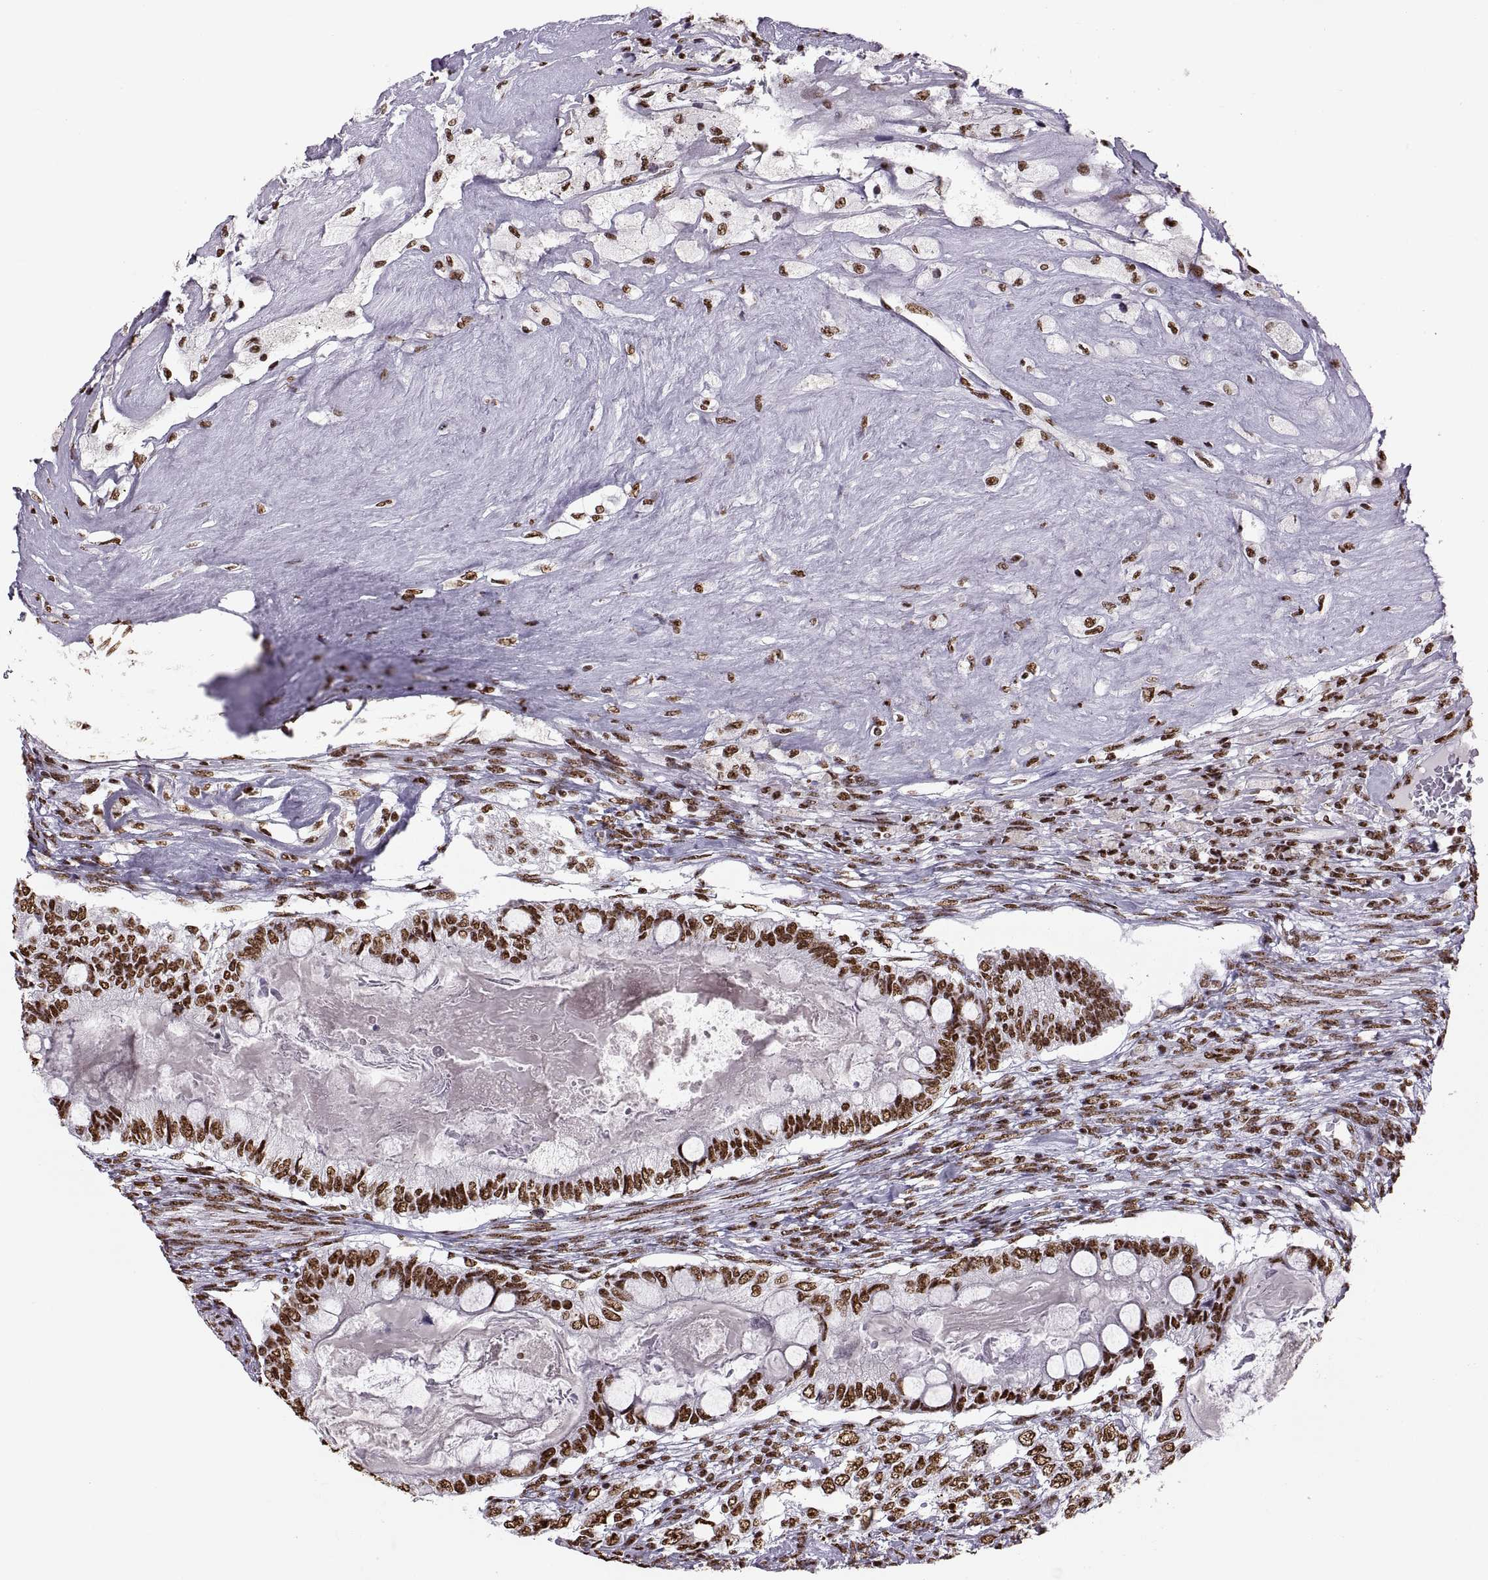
{"staining": {"intensity": "strong", "quantity": ">75%", "location": "nuclear"}, "tissue": "testis cancer", "cell_type": "Tumor cells", "image_type": "cancer", "snomed": [{"axis": "morphology", "description": "Seminoma, NOS"}, {"axis": "morphology", "description": "Carcinoma, Embryonal, NOS"}, {"axis": "topography", "description": "Testis"}], "caption": "Testis seminoma stained with a brown dye displays strong nuclear positive positivity in about >75% of tumor cells.", "gene": "SNAI1", "patient": {"sex": "male", "age": 41}}